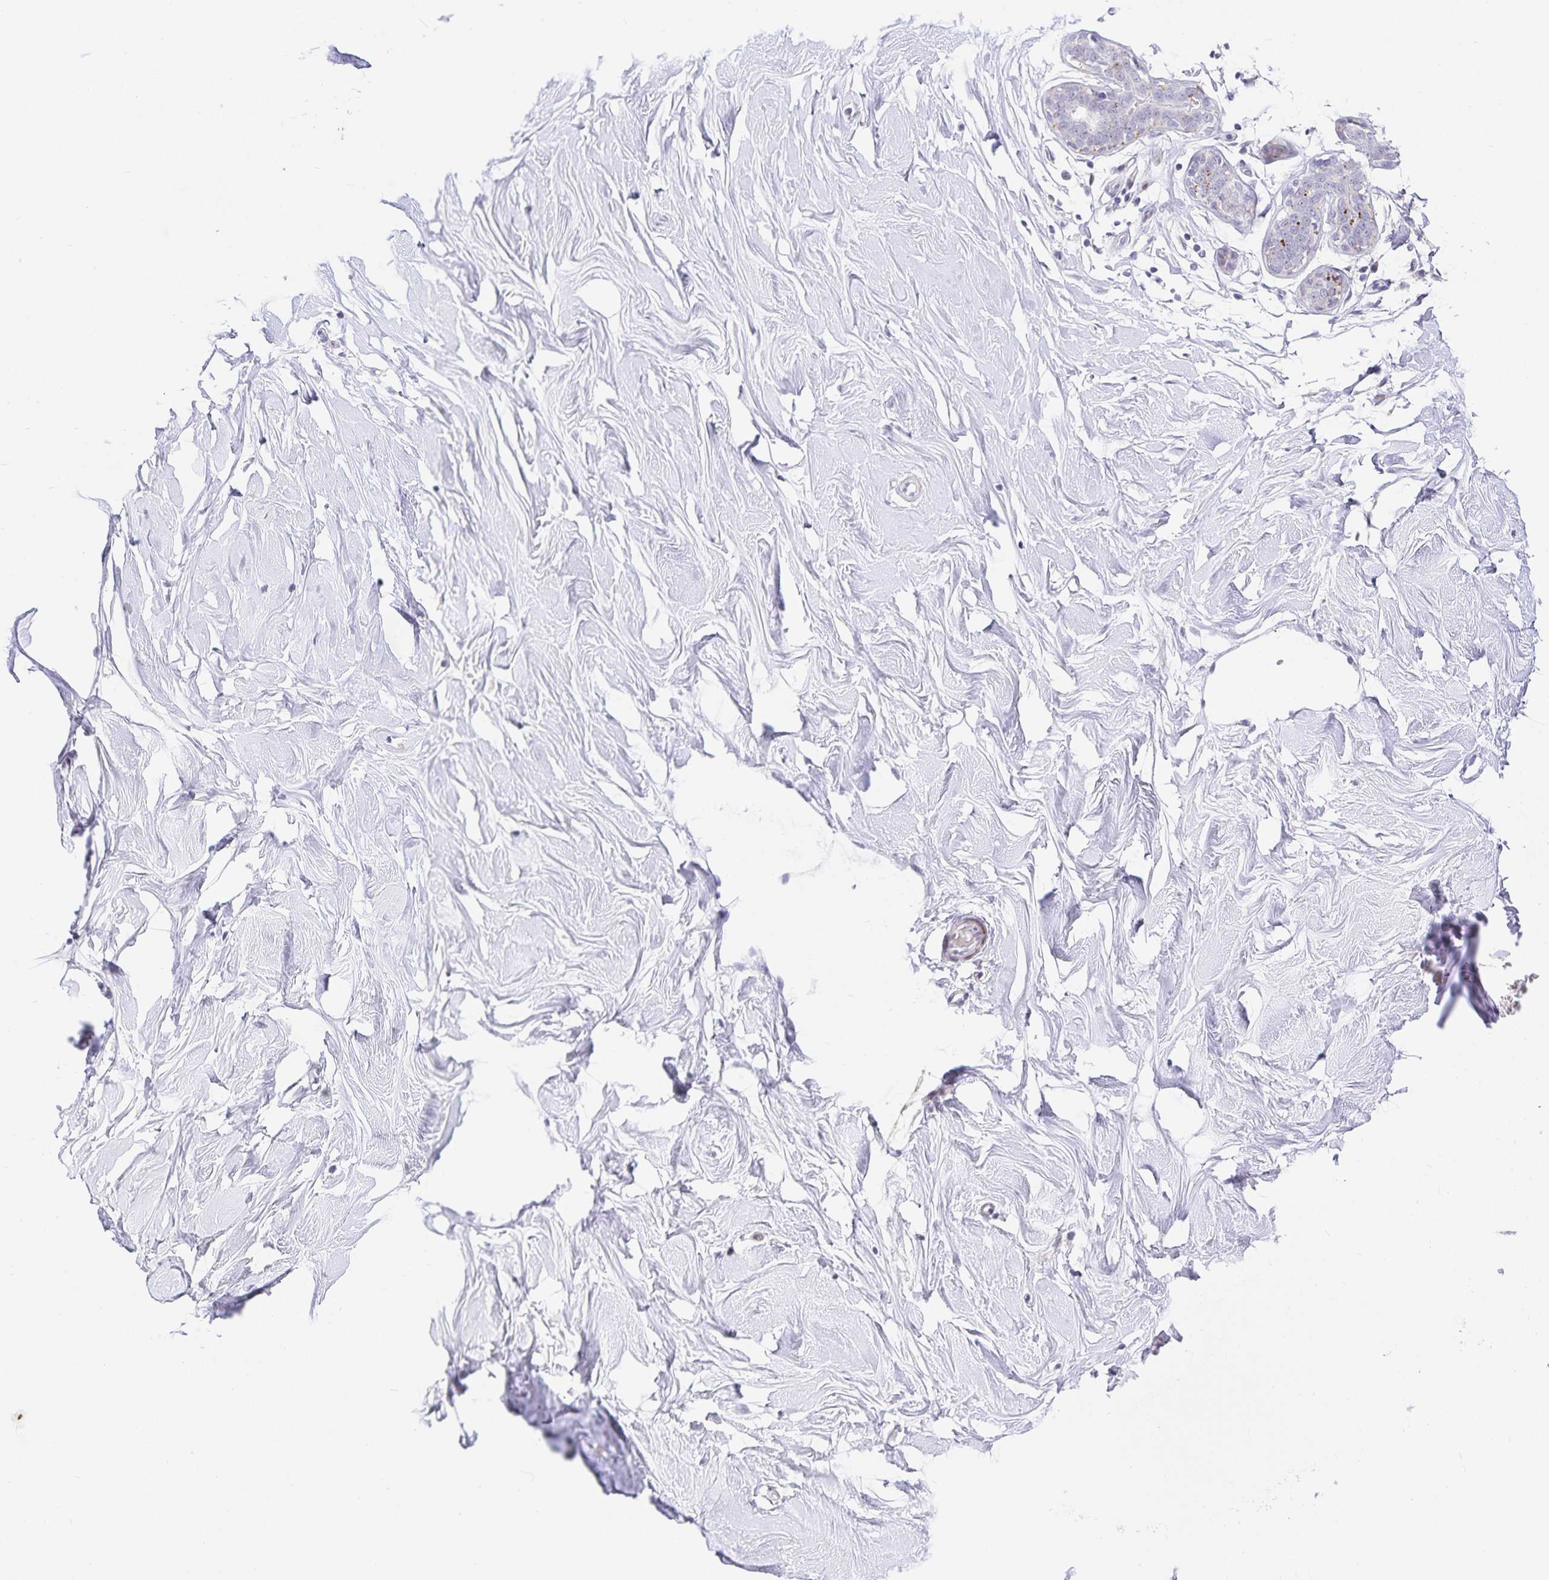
{"staining": {"intensity": "negative", "quantity": "none", "location": "none"}, "tissue": "breast", "cell_type": "Adipocytes", "image_type": "normal", "snomed": [{"axis": "morphology", "description": "Normal tissue, NOS"}, {"axis": "topography", "description": "Breast"}], "caption": "Protein analysis of unremarkable breast exhibits no significant staining in adipocytes. The staining is performed using DAB (3,3'-diaminobenzidine) brown chromogen with nuclei counter-stained in using hematoxylin.", "gene": "KBTBD13", "patient": {"sex": "female", "age": 27}}